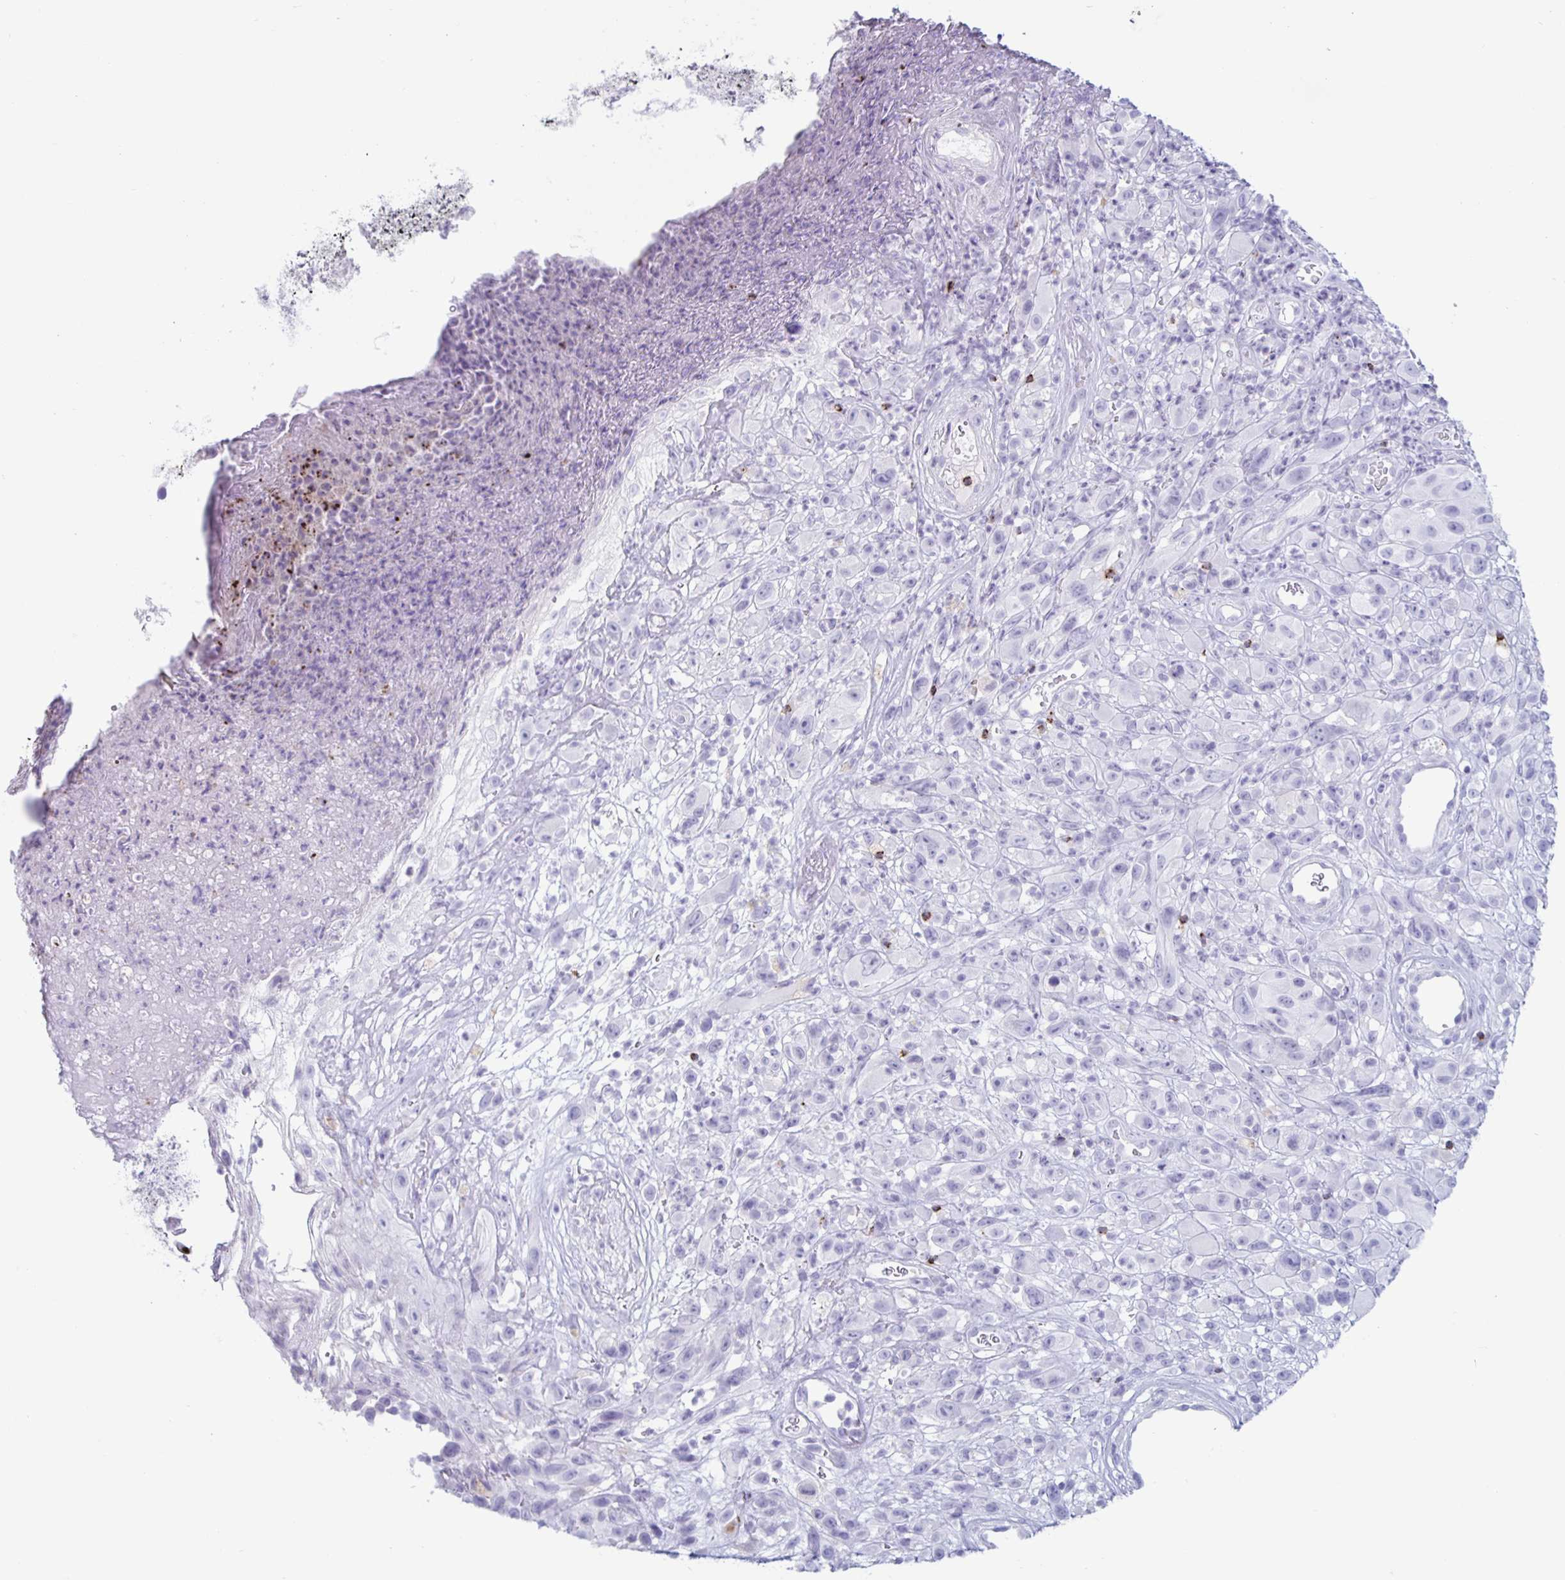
{"staining": {"intensity": "negative", "quantity": "none", "location": "none"}, "tissue": "melanoma", "cell_type": "Tumor cells", "image_type": "cancer", "snomed": [{"axis": "morphology", "description": "Malignant melanoma, NOS"}, {"axis": "topography", "description": "Skin"}], "caption": "Tumor cells are negative for protein expression in human malignant melanoma. (Brightfield microscopy of DAB immunohistochemistry (IHC) at high magnification).", "gene": "GZMK", "patient": {"sex": "male", "age": 68}}